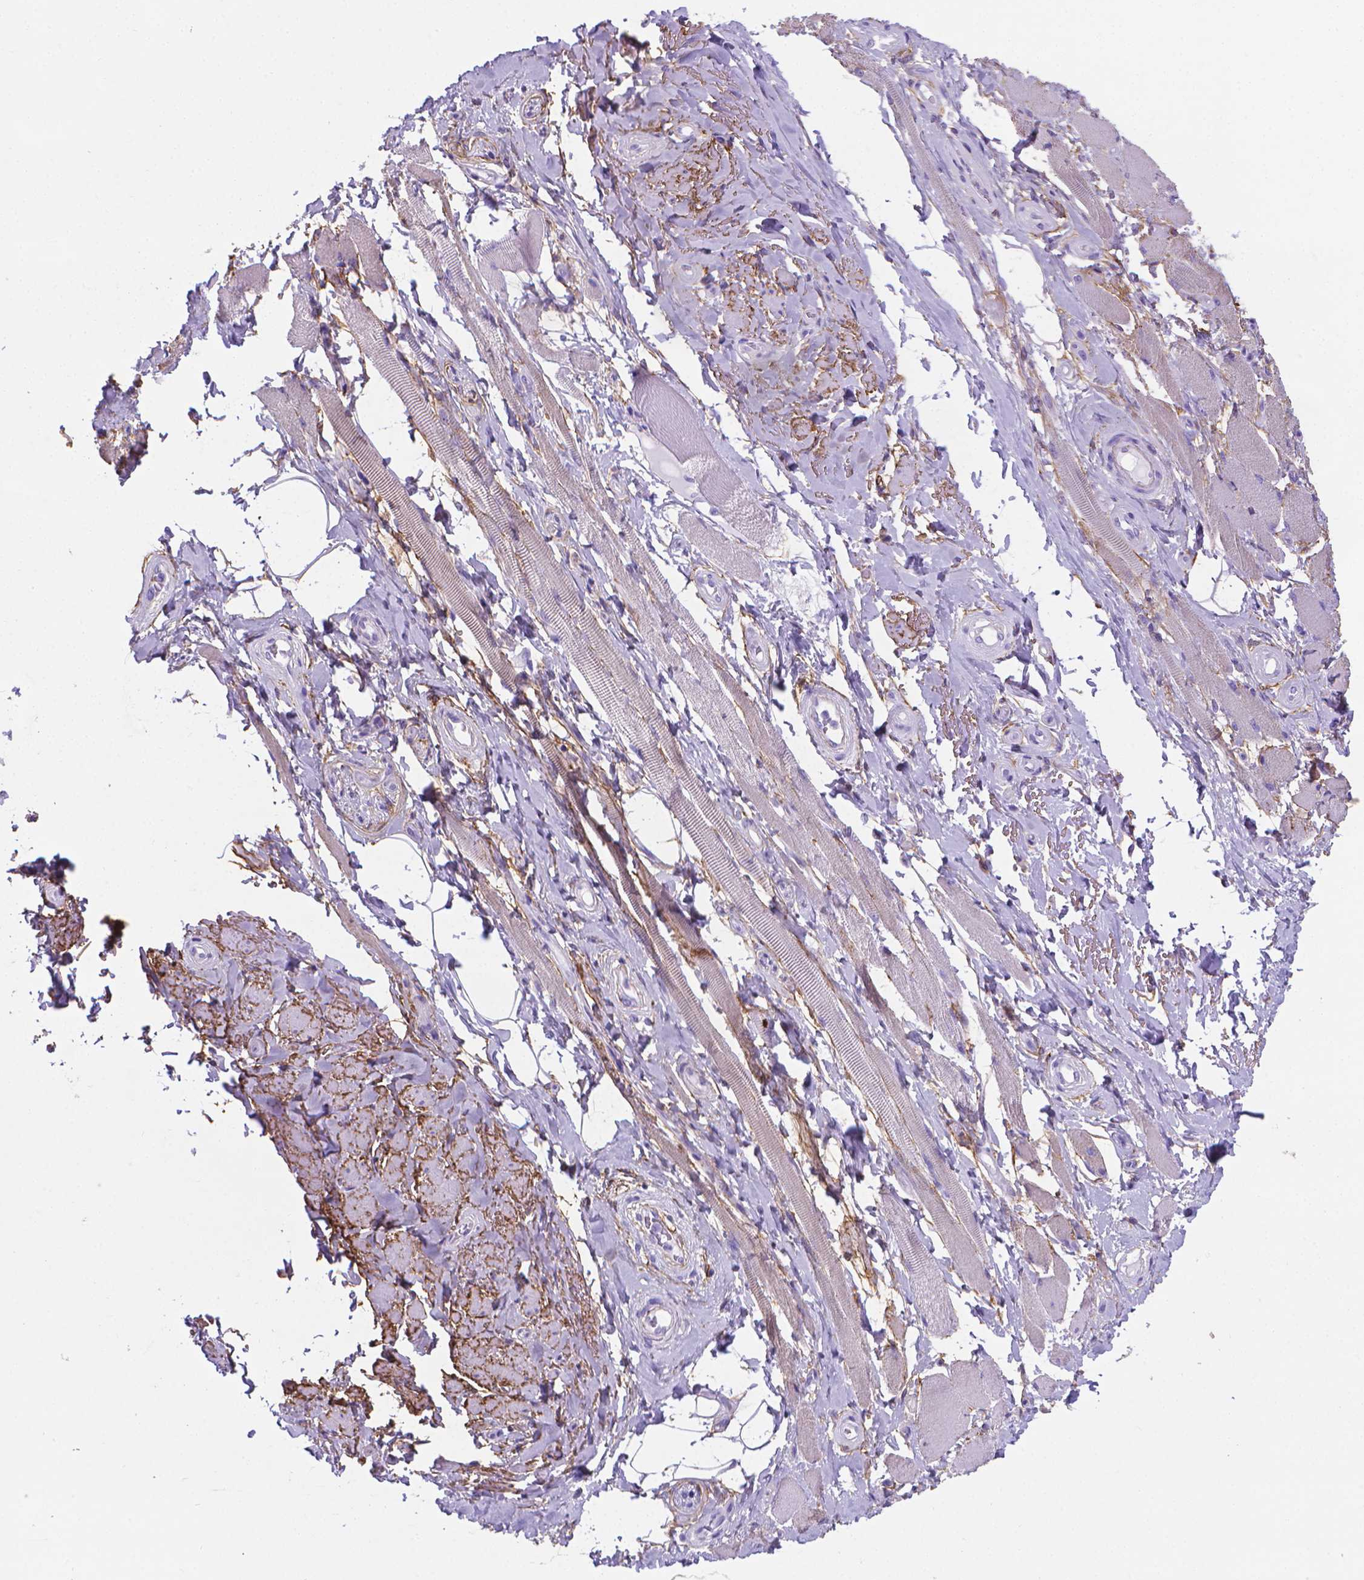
{"staining": {"intensity": "negative", "quantity": "none", "location": "none"}, "tissue": "adipose tissue", "cell_type": "Adipocytes", "image_type": "normal", "snomed": [{"axis": "morphology", "description": "Normal tissue, NOS"}, {"axis": "topography", "description": "Anal"}, {"axis": "topography", "description": "Peripheral nerve tissue"}], "caption": "DAB (3,3'-diaminobenzidine) immunohistochemical staining of unremarkable adipose tissue displays no significant expression in adipocytes.", "gene": "MFAP2", "patient": {"sex": "male", "age": 53}}